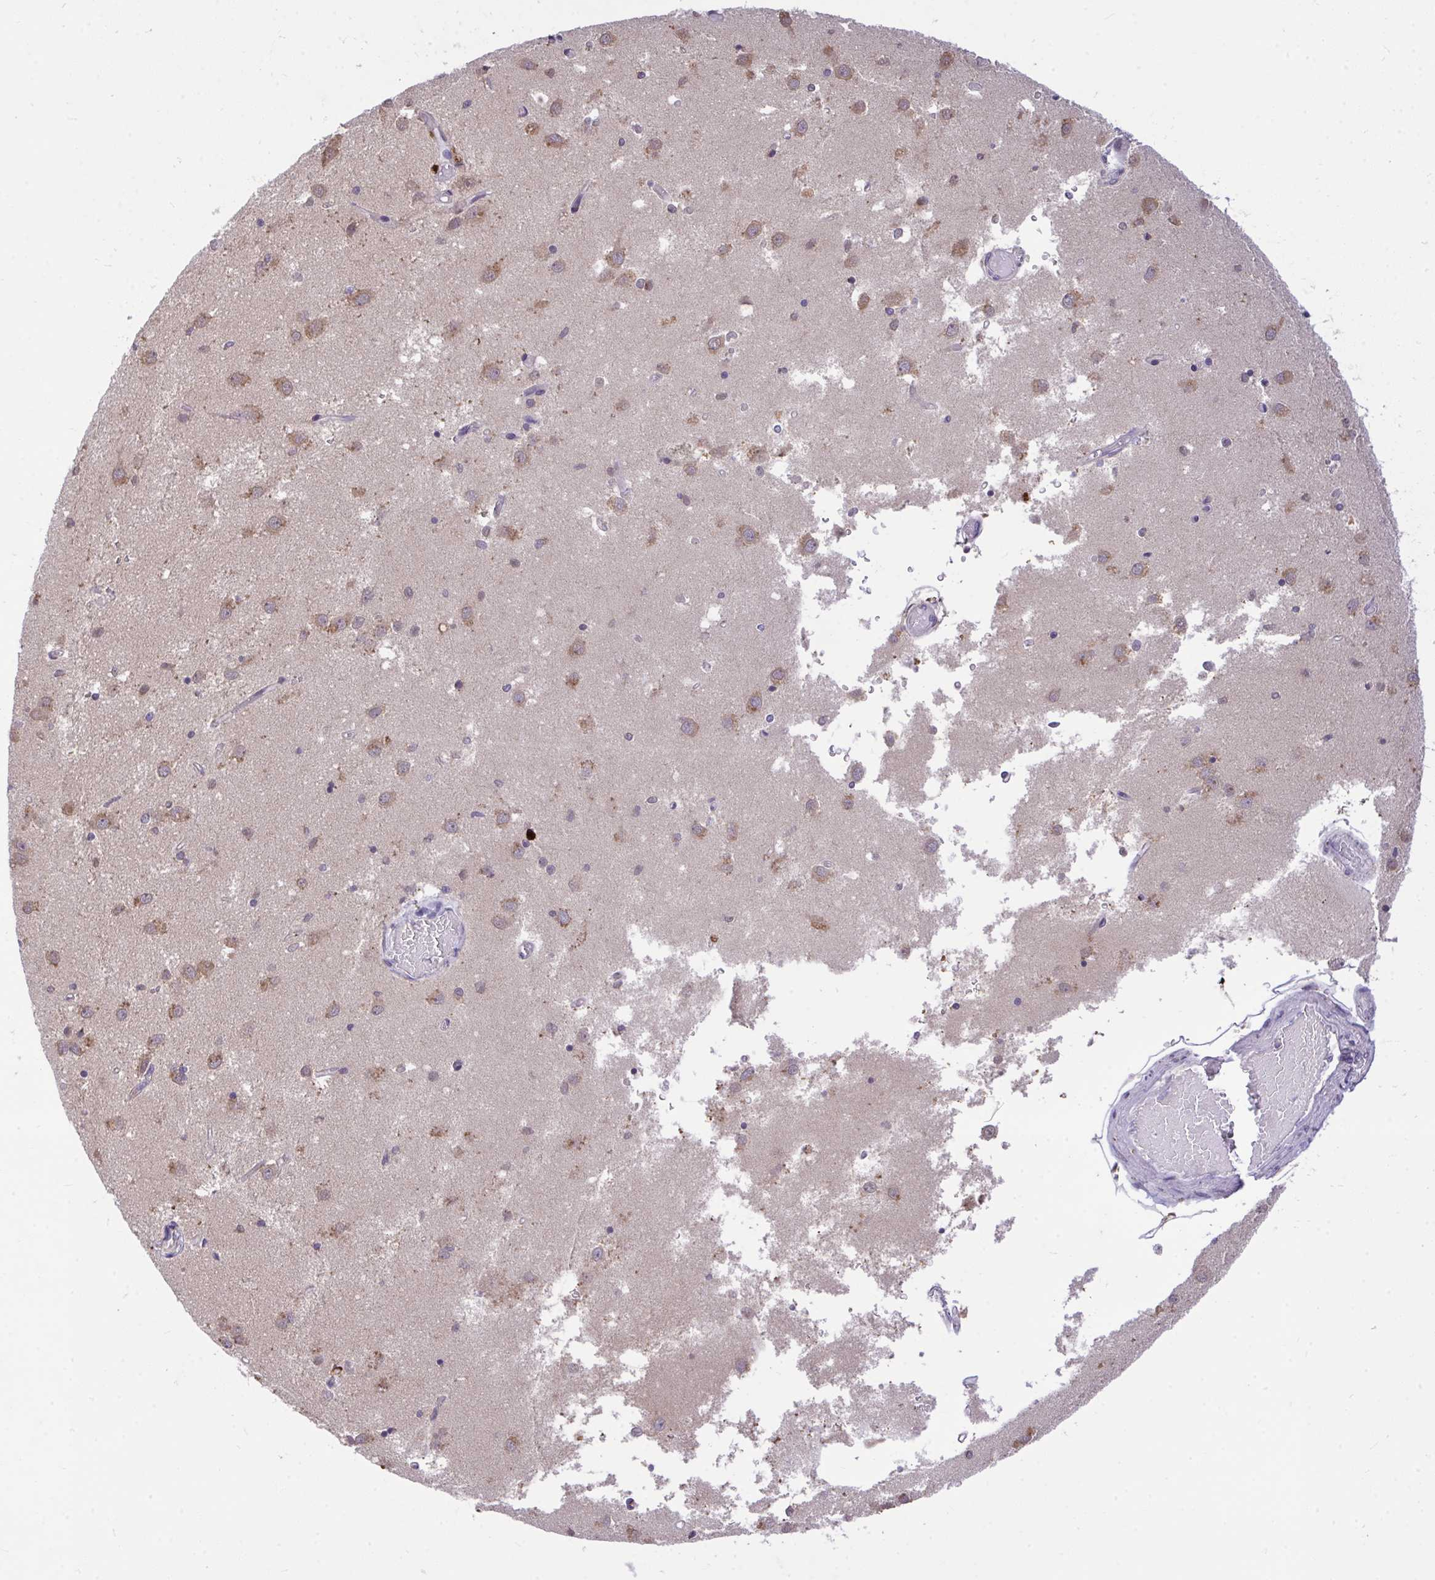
{"staining": {"intensity": "weak", "quantity": "<25%", "location": "cytoplasmic/membranous"}, "tissue": "caudate", "cell_type": "Glial cells", "image_type": "normal", "snomed": [{"axis": "morphology", "description": "Normal tissue, NOS"}, {"axis": "topography", "description": "Lateral ventricle wall"}], "caption": "Immunohistochemistry photomicrograph of benign human caudate stained for a protein (brown), which displays no staining in glial cells. (DAB (3,3'-diaminobenzidine) immunohistochemistry, high magnification).", "gene": "MPC2", "patient": {"sex": "male", "age": 70}}